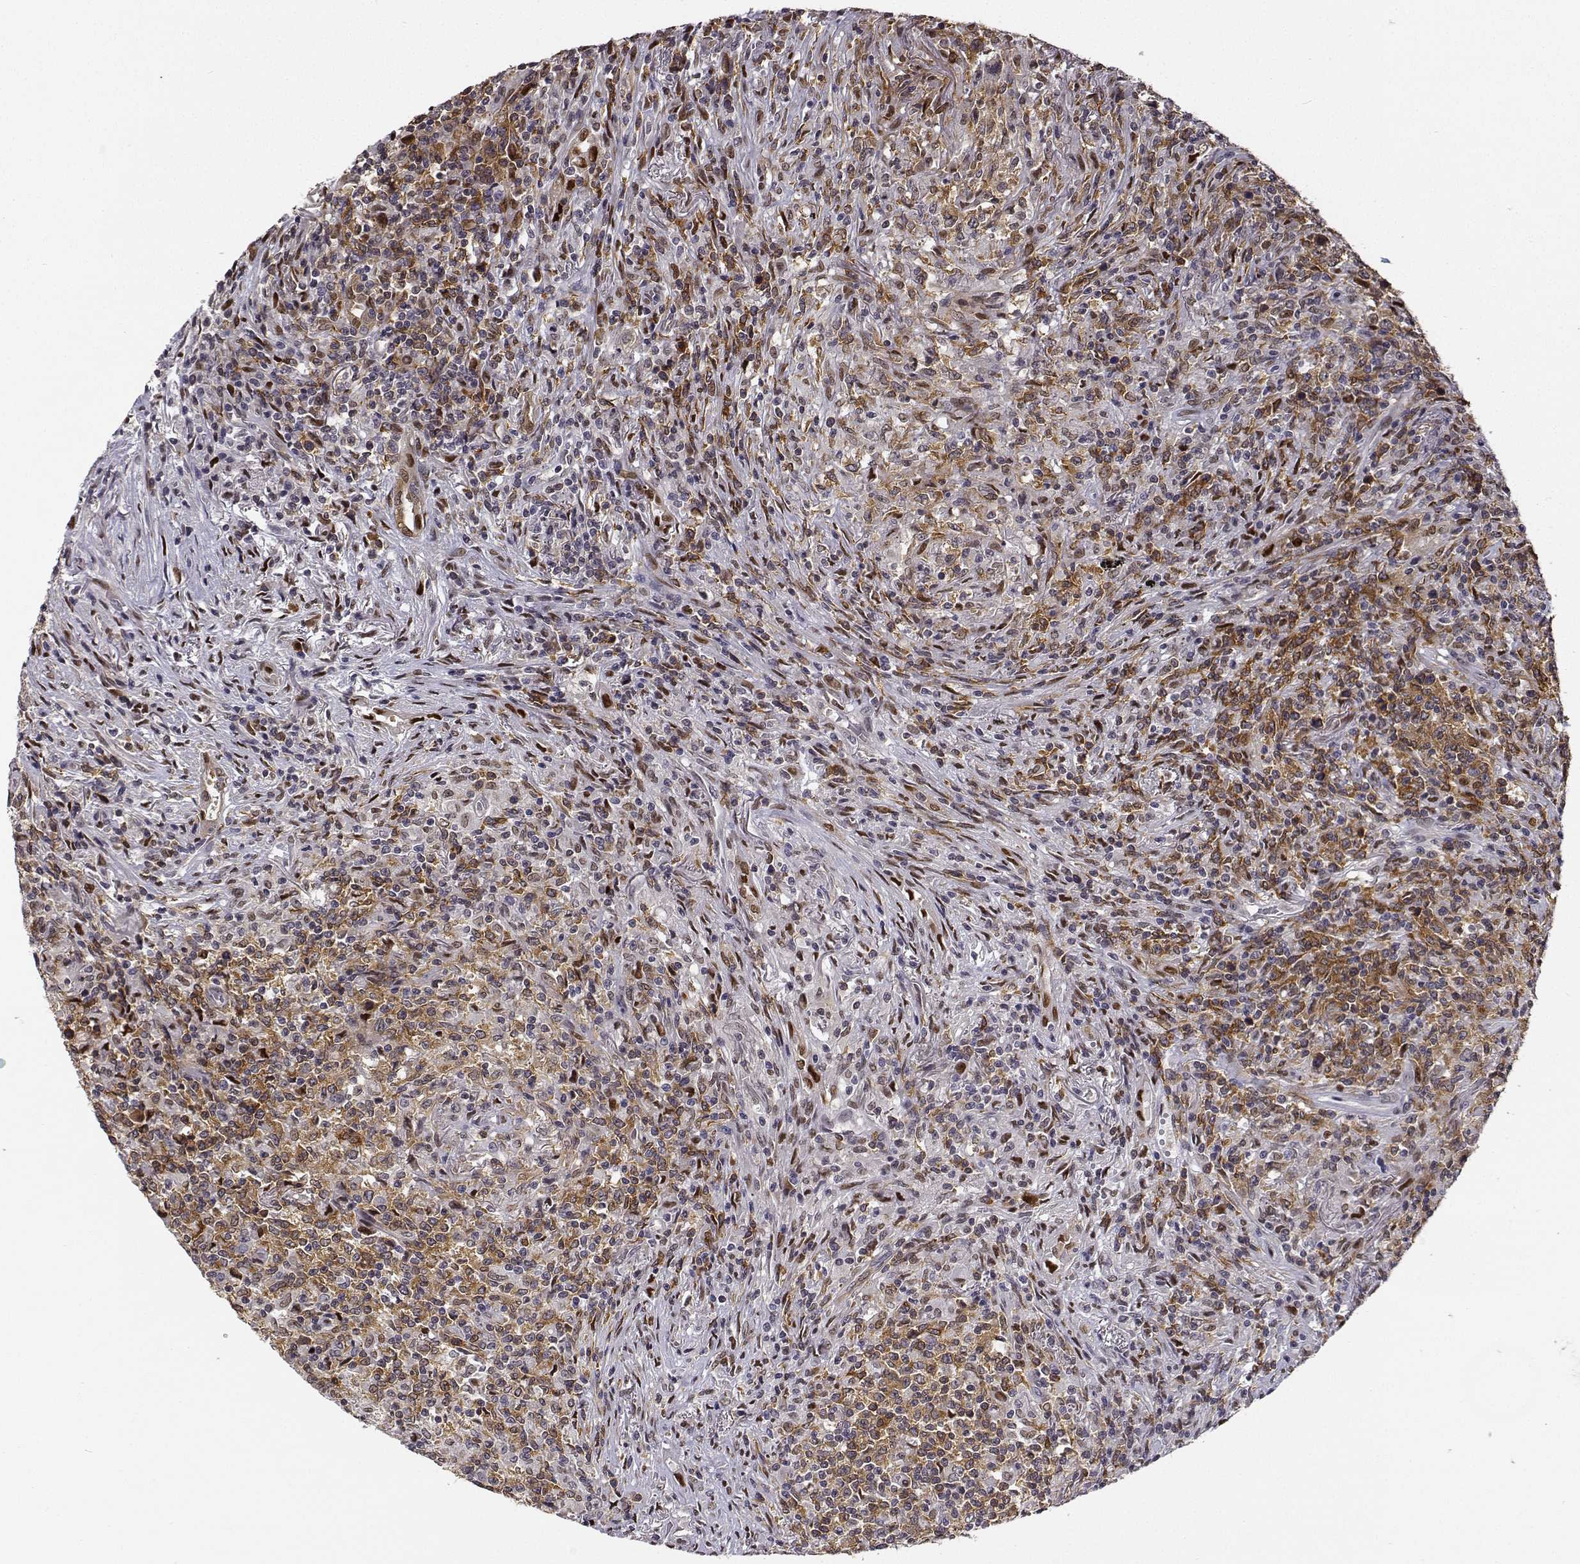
{"staining": {"intensity": "moderate", "quantity": "25%-75%", "location": "cytoplasmic/membranous,nuclear"}, "tissue": "lymphoma", "cell_type": "Tumor cells", "image_type": "cancer", "snomed": [{"axis": "morphology", "description": "Malignant lymphoma, non-Hodgkin's type, High grade"}, {"axis": "topography", "description": "Lung"}], "caption": "Immunohistochemical staining of human malignant lymphoma, non-Hodgkin's type (high-grade) exhibits medium levels of moderate cytoplasmic/membranous and nuclear positivity in approximately 25%-75% of tumor cells.", "gene": "PHGDH", "patient": {"sex": "male", "age": 79}}